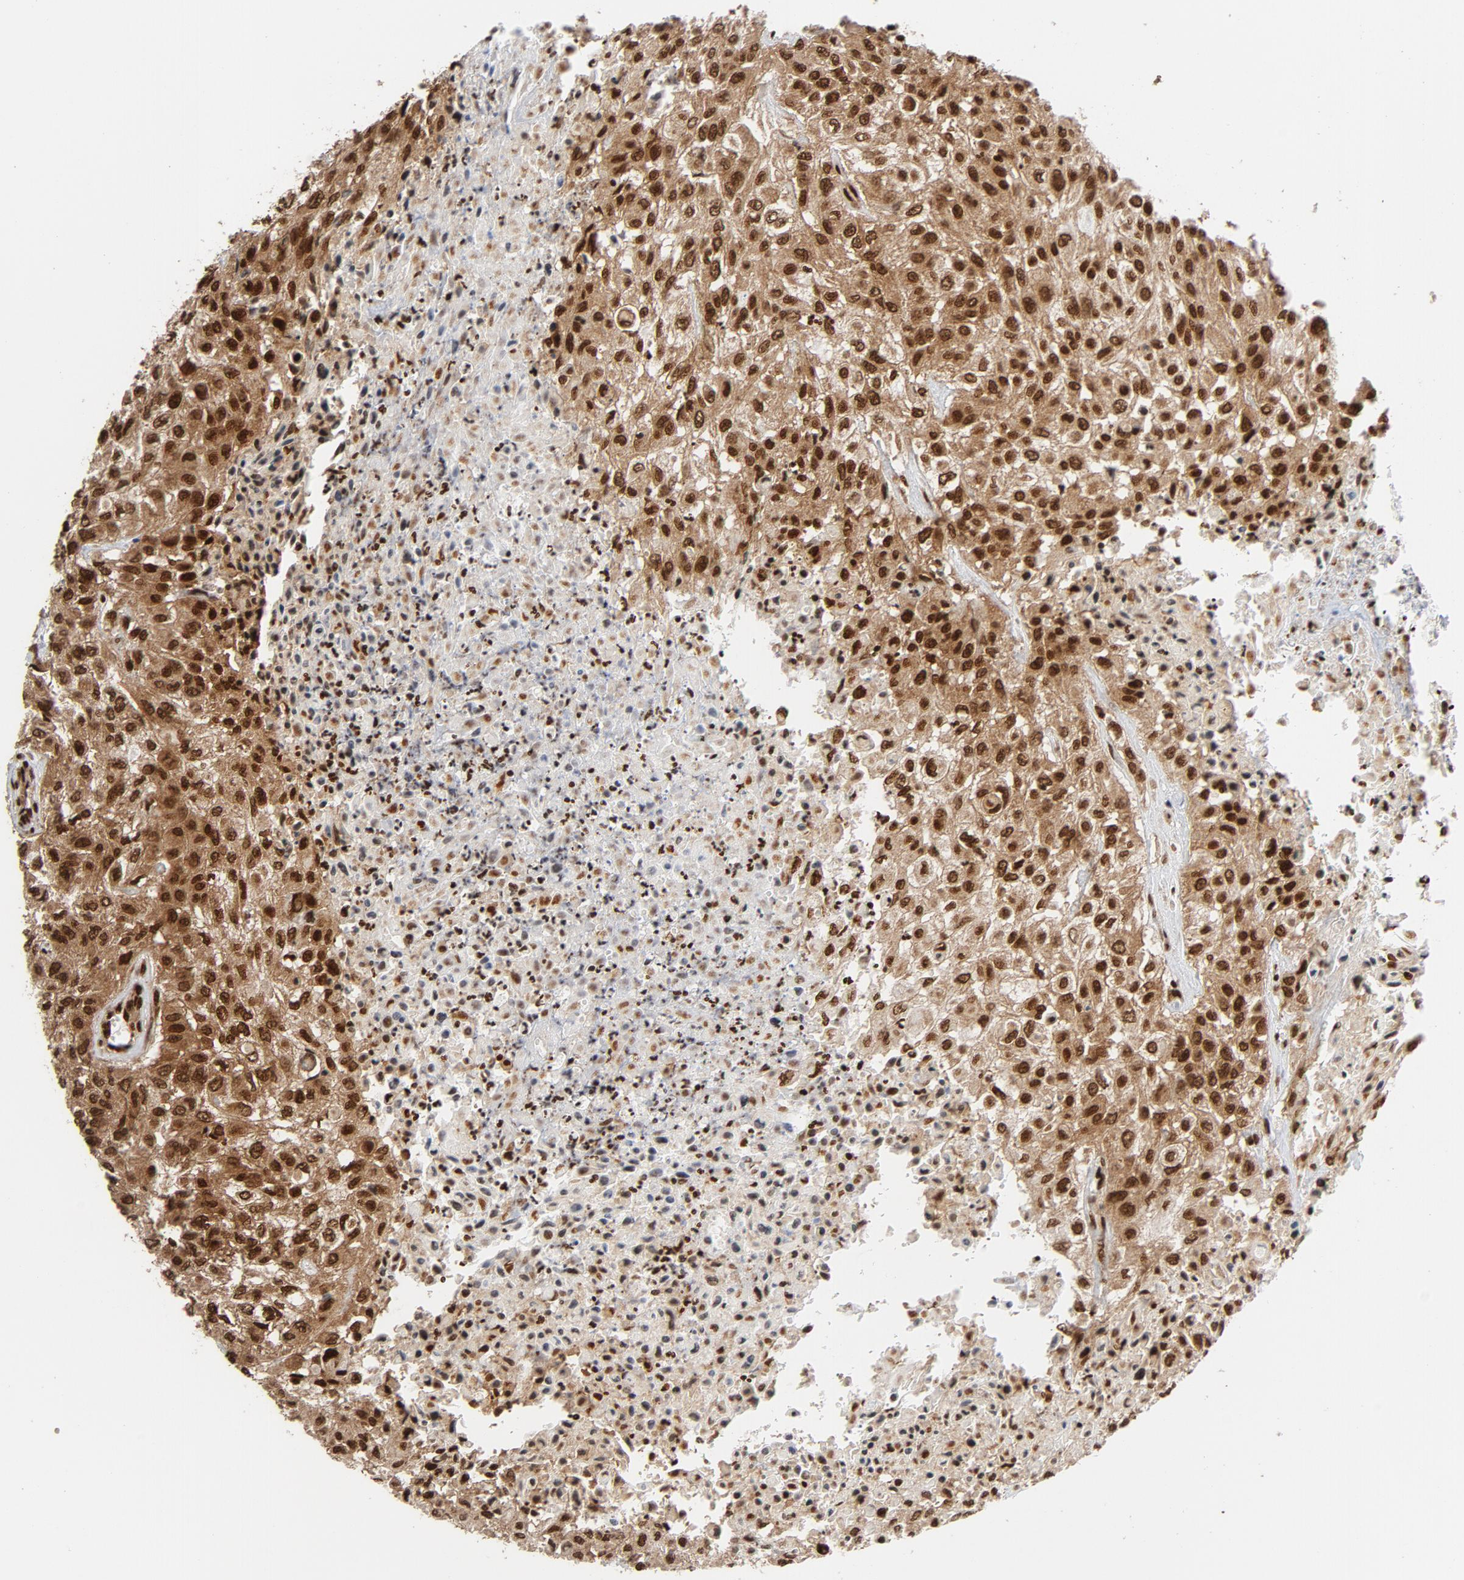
{"staining": {"intensity": "strong", "quantity": ">75%", "location": "cytoplasmic/membranous,nuclear"}, "tissue": "urothelial cancer", "cell_type": "Tumor cells", "image_type": "cancer", "snomed": [{"axis": "morphology", "description": "Urothelial carcinoma, High grade"}, {"axis": "topography", "description": "Urinary bladder"}], "caption": "Protein staining by IHC exhibits strong cytoplasmic/membranous and nuclear positivity in approximately >75% of tumor cells in urothelial cancer. The staining is performed using DAB brown chromogen to label protein expression. The nuclei are counter-stained blue using hematoxylin.", "gene": "NFYB", "patient": {"sex": "male", "age": 57}}